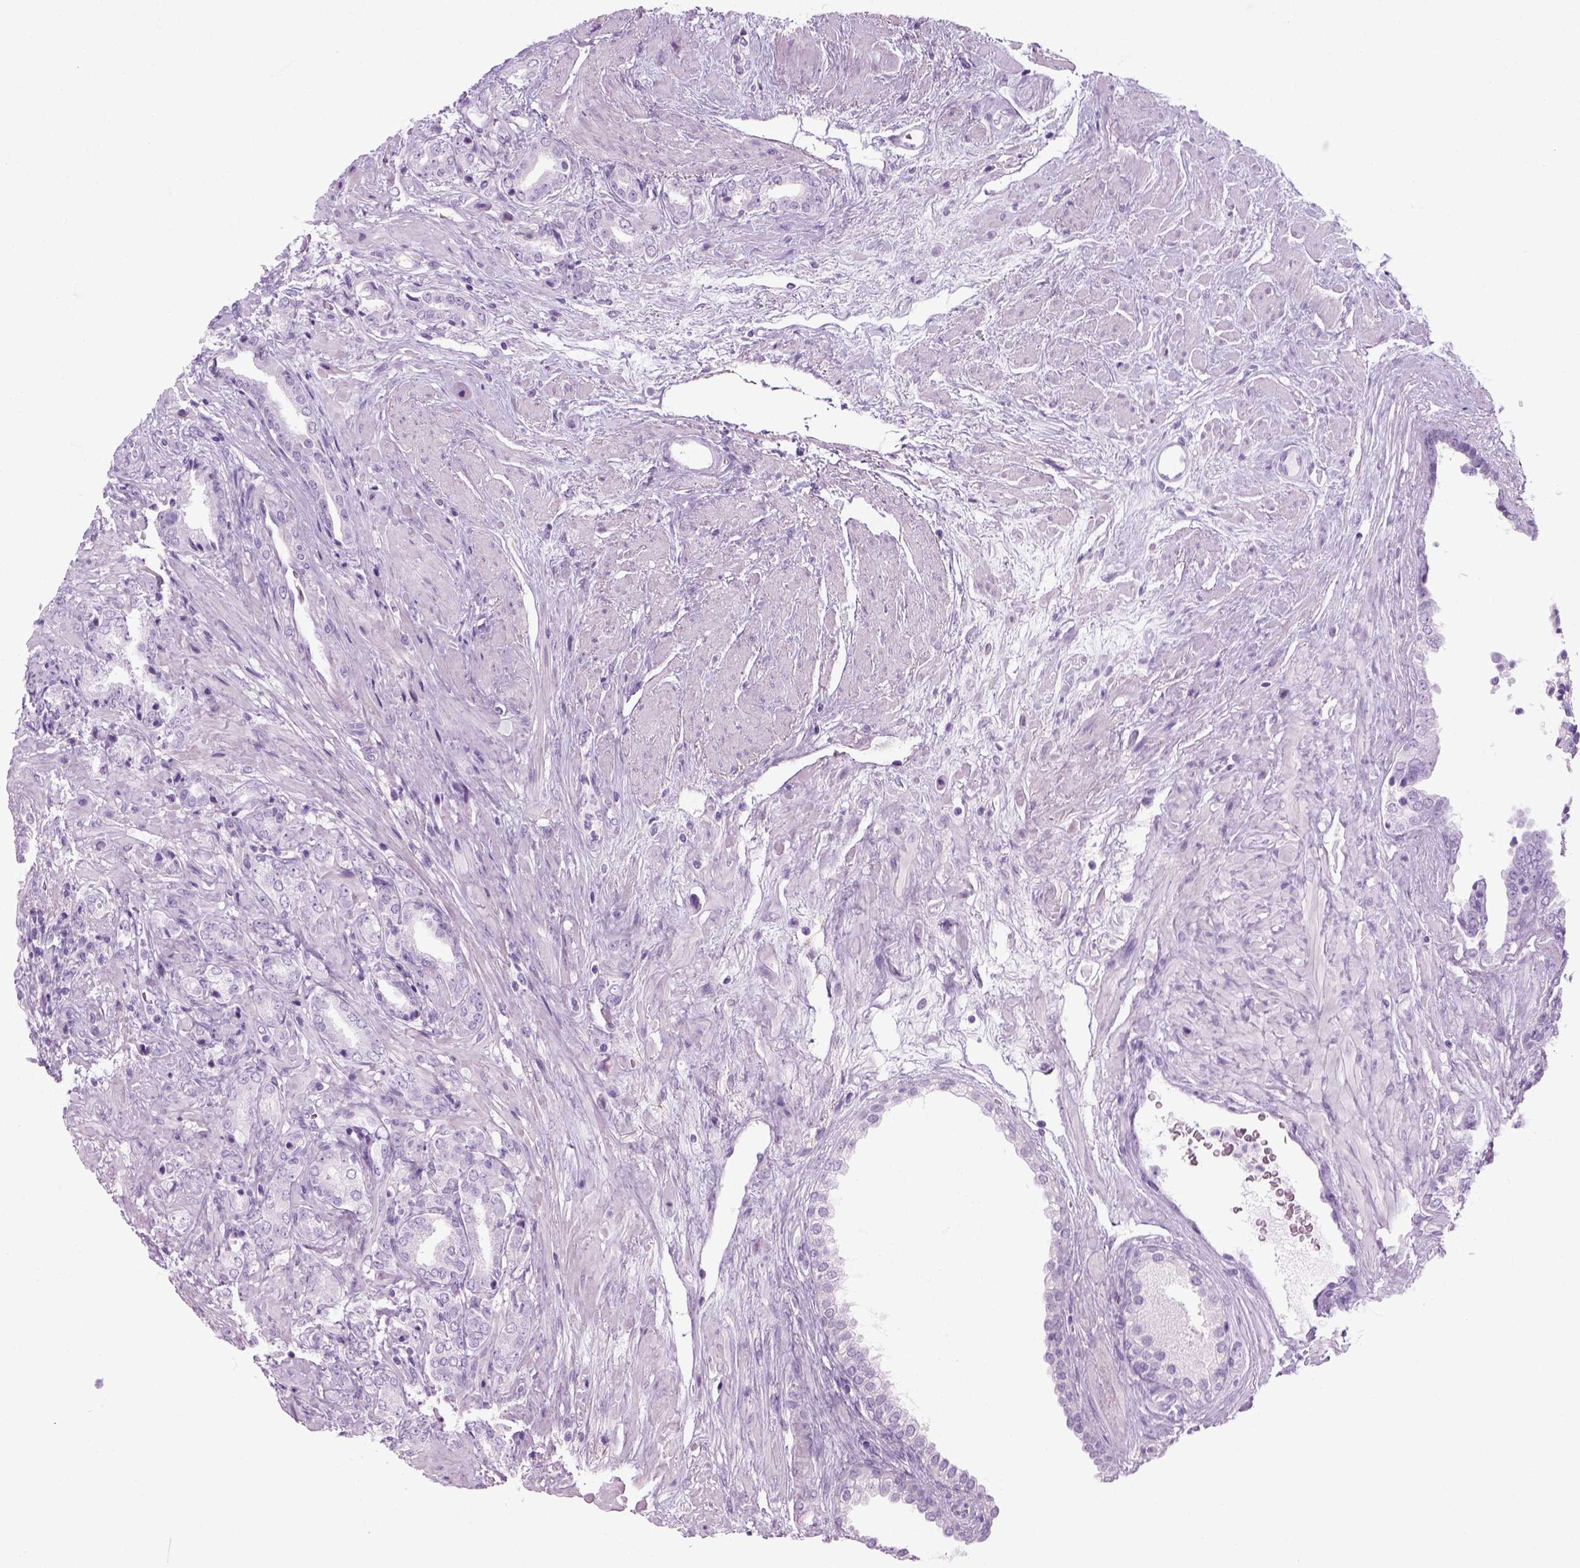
{"staining": {"intensity": "negative", "quantity": "none", "location": "none"}, "tissue": "prostate cancer", "cell_type": "Tumor cells", "image_type": "cancer", "snomed": [{"axis": "morphology", "description": "Adenocarcinoma, High grade"}, {"axis": "topography", "description": "Prostate"}], "caption": "A high-resolution histopathology image shows immunohistochemistry staining of adenocarcinoma (high-grade) (prostate), which demonstrates no significant staining in tumor cells.", "gene": "SLC12A5", "patient": {"sex": "male", "age": 56}}